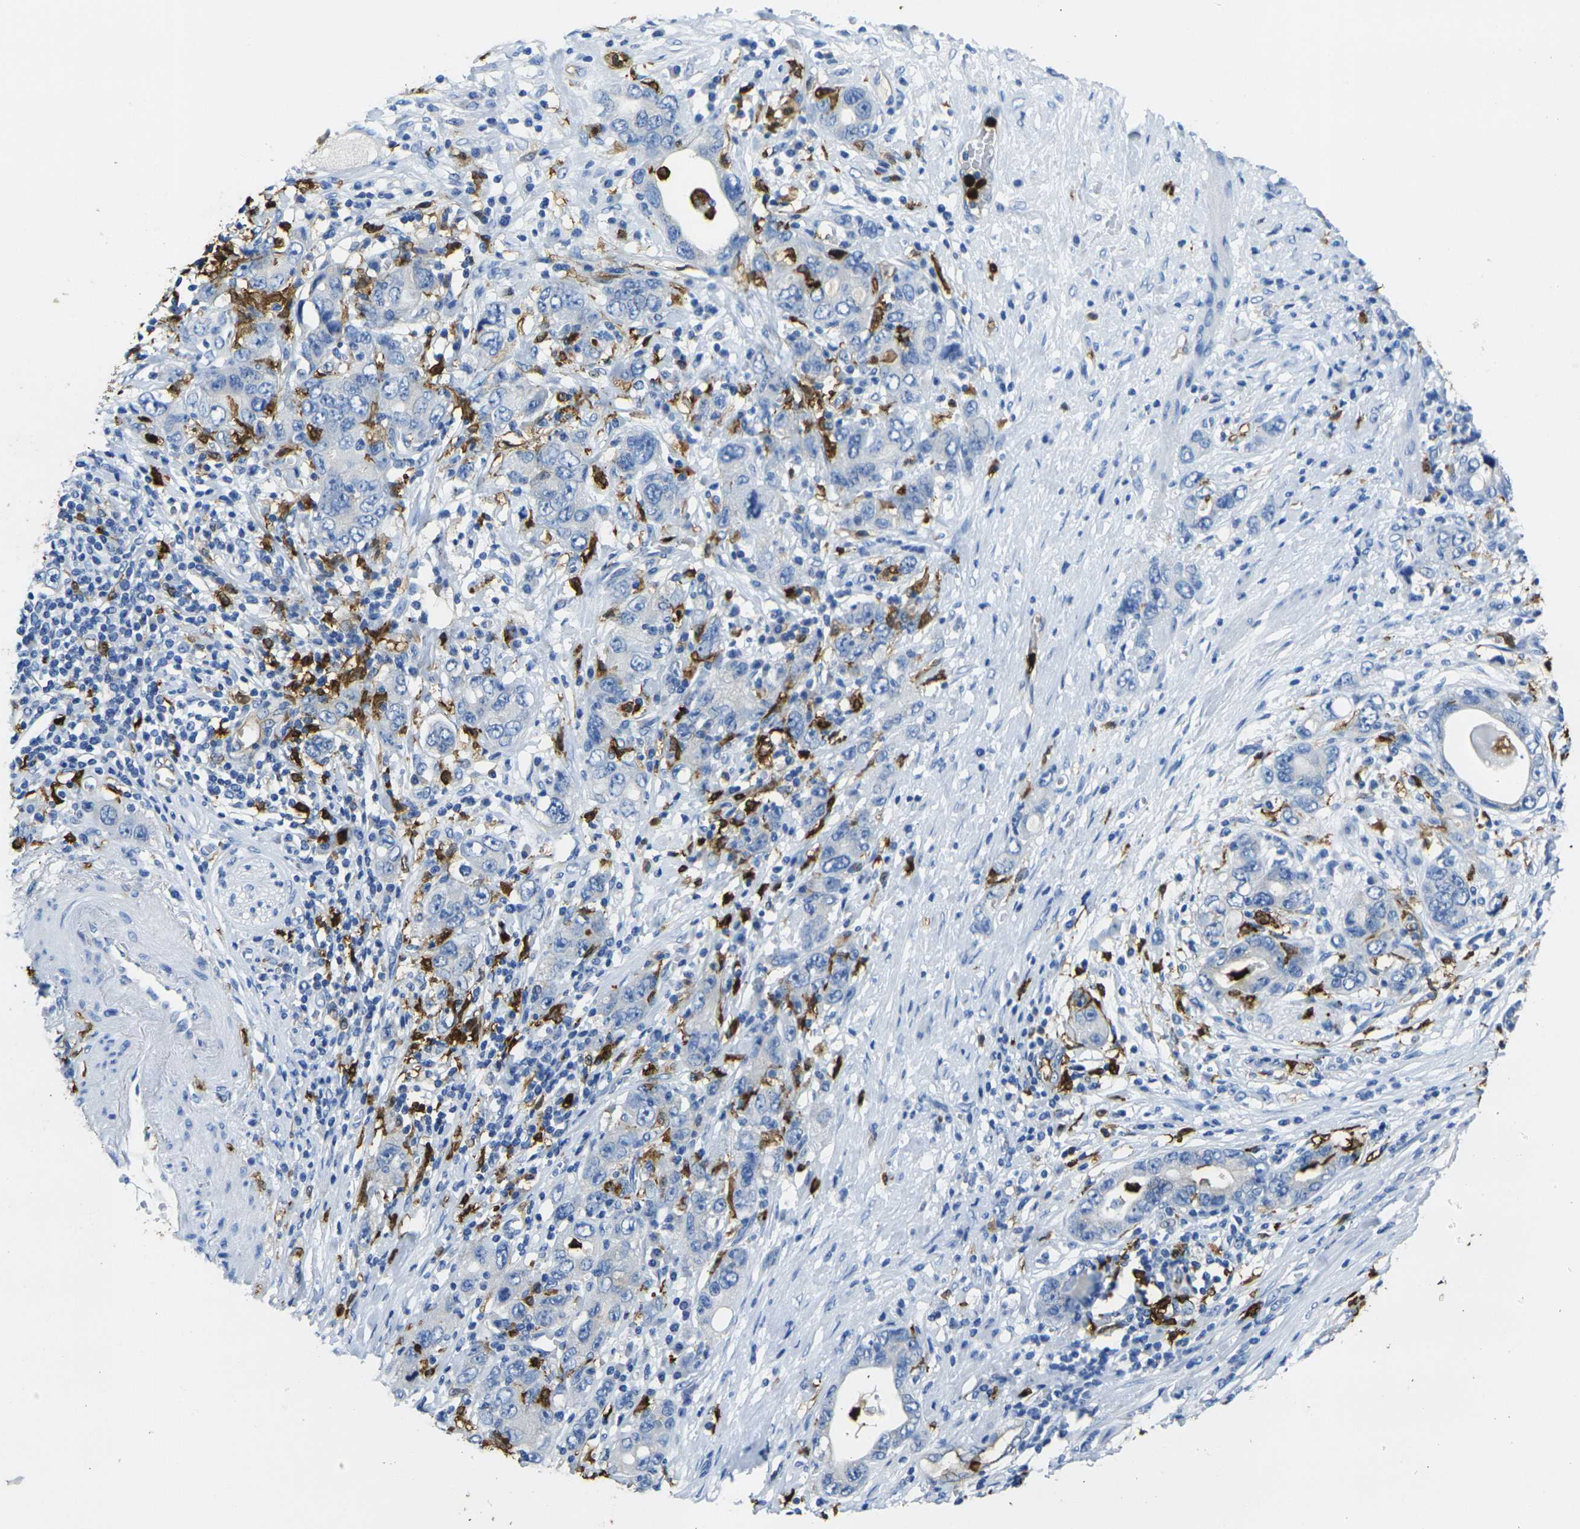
{"staining": {"intensity": "negative", "quantity": "none", "location": "none"}, "tissue": "stomach cancer", "cell_type": "Tumor cells", "image_type": "cancer", "snomed": [{"axis": "morphology", "description": "Adenocarcinoma, NOS"}, {"axis": "topography", "description": "Stomach, lower"}], "caption": "DAB (3,3'-diaminobenzidine) immunohistochemical staining of human adenocarcinoma (stomach) exhibits no significant staining in tumor cells.", "gene": "S100A9", "patient": {"sex": "female", "age": 93}}